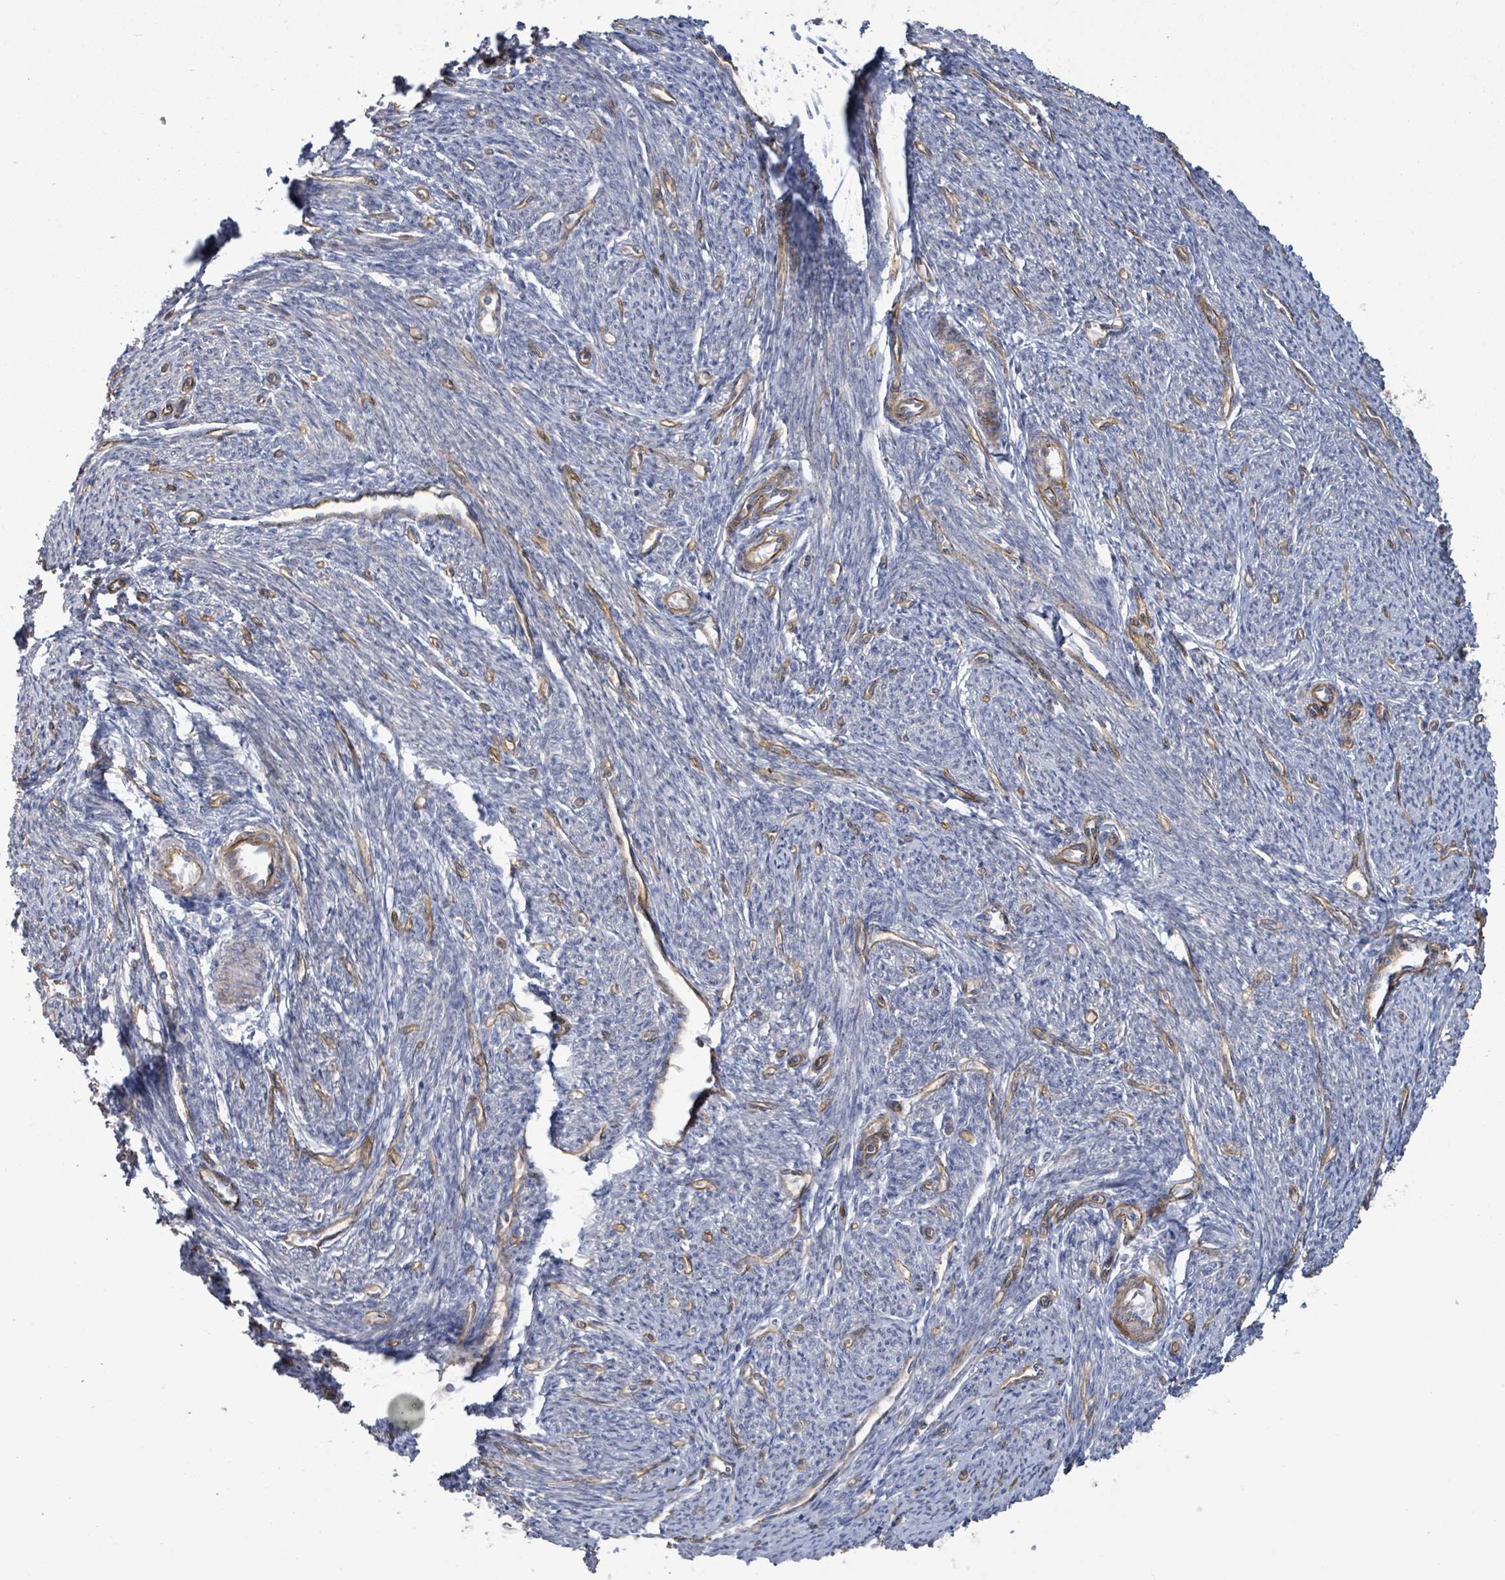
{"staining": {"intensity": "strong", "quantity": "25%-75%", "location": "cytoplasmic/membranous"}, "tissue": "smooth muscle", "cell_type": "Smooth muscle cells", "image_type": "normal", "snomed": [{"axis": "morphology", "description": "Normal tissue, NOS"}, {"axis": "topography", "description": "Smooth muscle"}, {"axis": "topography", "description": "Fallopian tube"}], "caption": "DAB (3,3'-diaminobenzidine) immunohistochemical staining of normal human smooth muscle shows strong cytoplasmic/membranous protein positivity in about 25%-75% of smooth muscle cells. (Stains: DAB in brown, nuclei in blue, Microscopy: brightfield microscopy at high magnification).", "gene": "KANK3", "patient": {"sex": "female", "age": 59}}